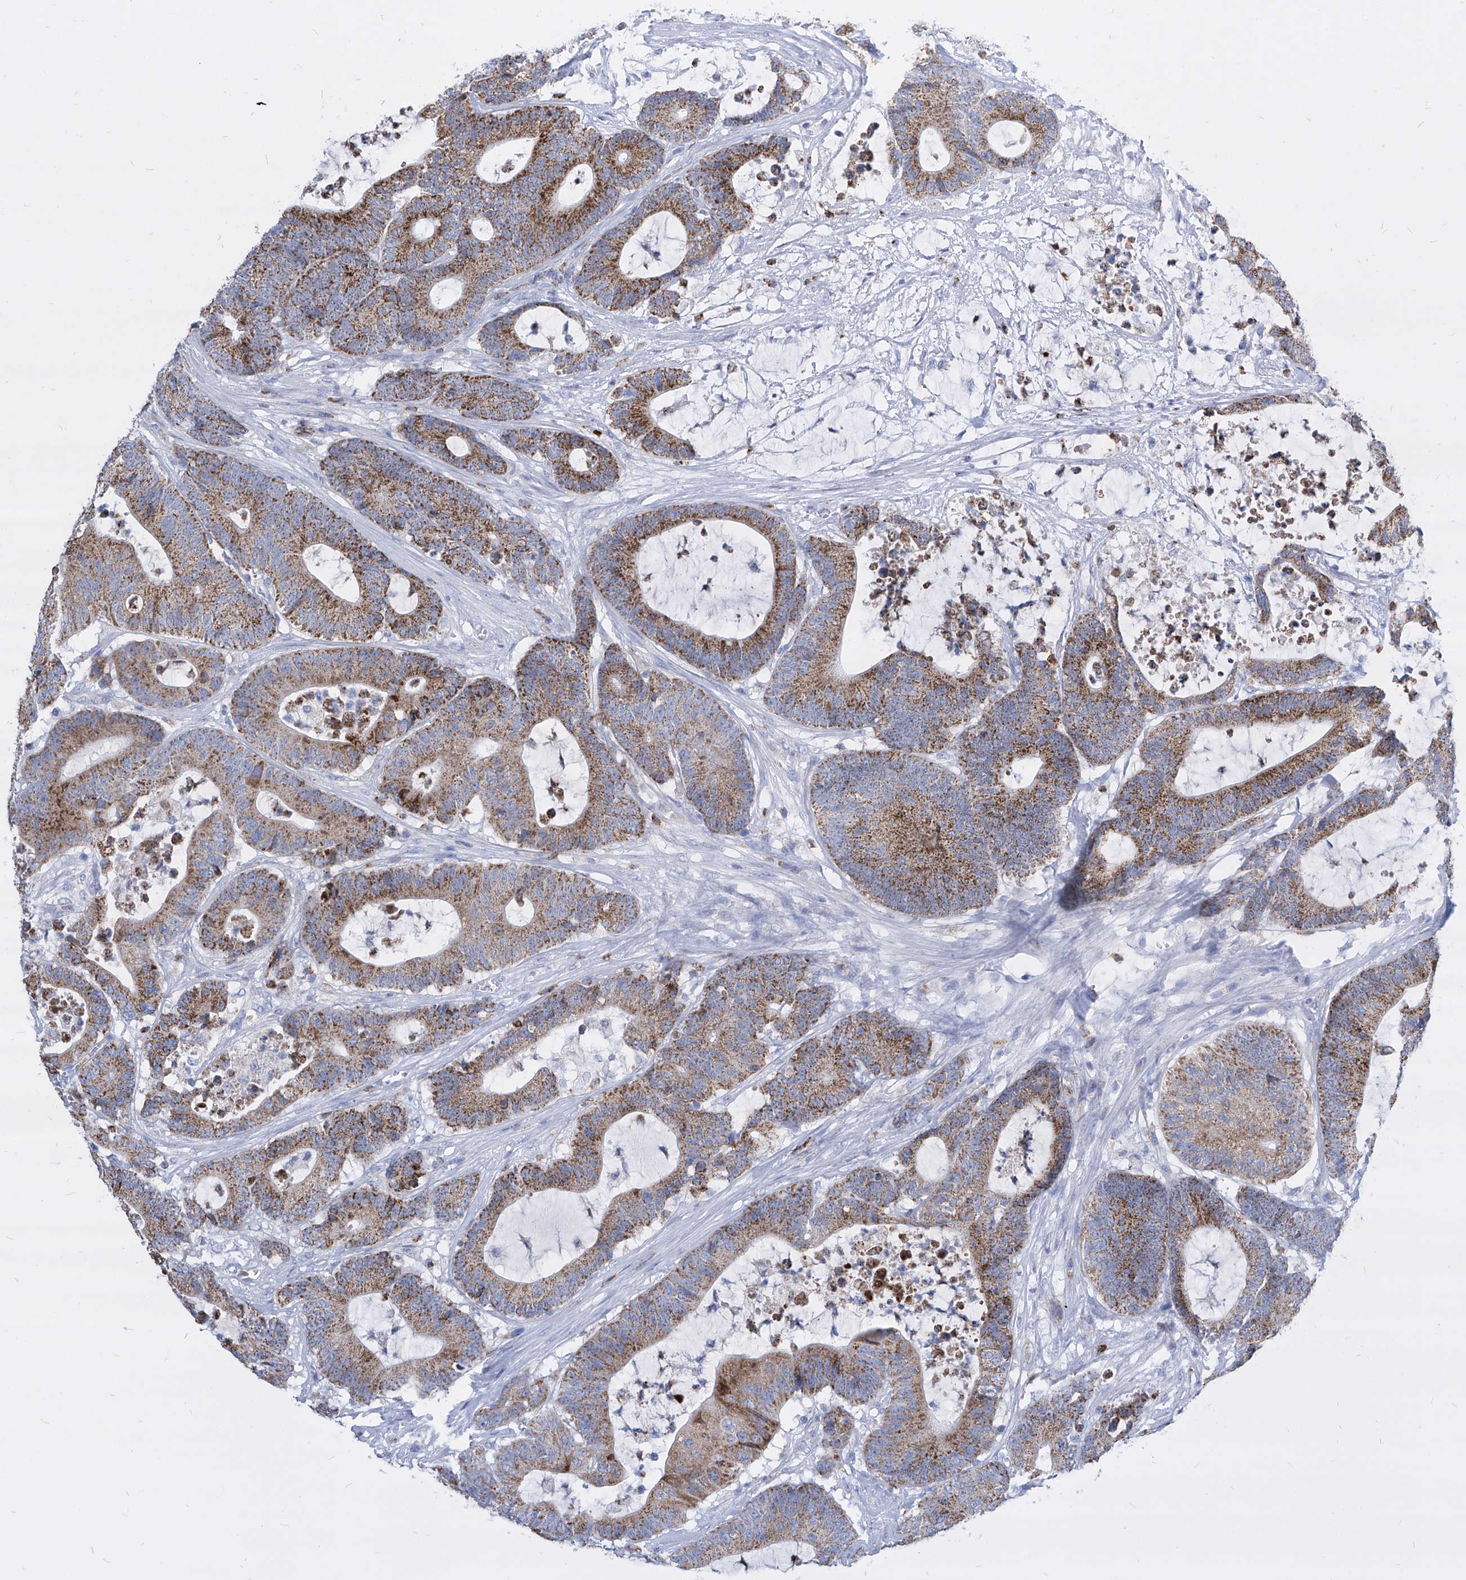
{"staining": {"intensity": "moderate", "quantity": ">75%", "location": "cytoplasmic/membranous"}, "tissue": "colorectal cancer", "cell_type": "Tumor cells", "image_type": "cancer", "snomed": [{"axis": "morphology", "description": "Adenocarcinoma, NOS"}, {"axis": "topography", "description": "Colon"}], "caption": "The histopathology image reveals immunohistochemical staining of colorectal cancer. There is moderate cytoplasmic/membranous positivity is identified in about >75% of tumor cells. (Brightfield microscopy of DAB IHC at high magnification).", "gene": "COQ3", "patient": {"sex": "female", "age": 84}}